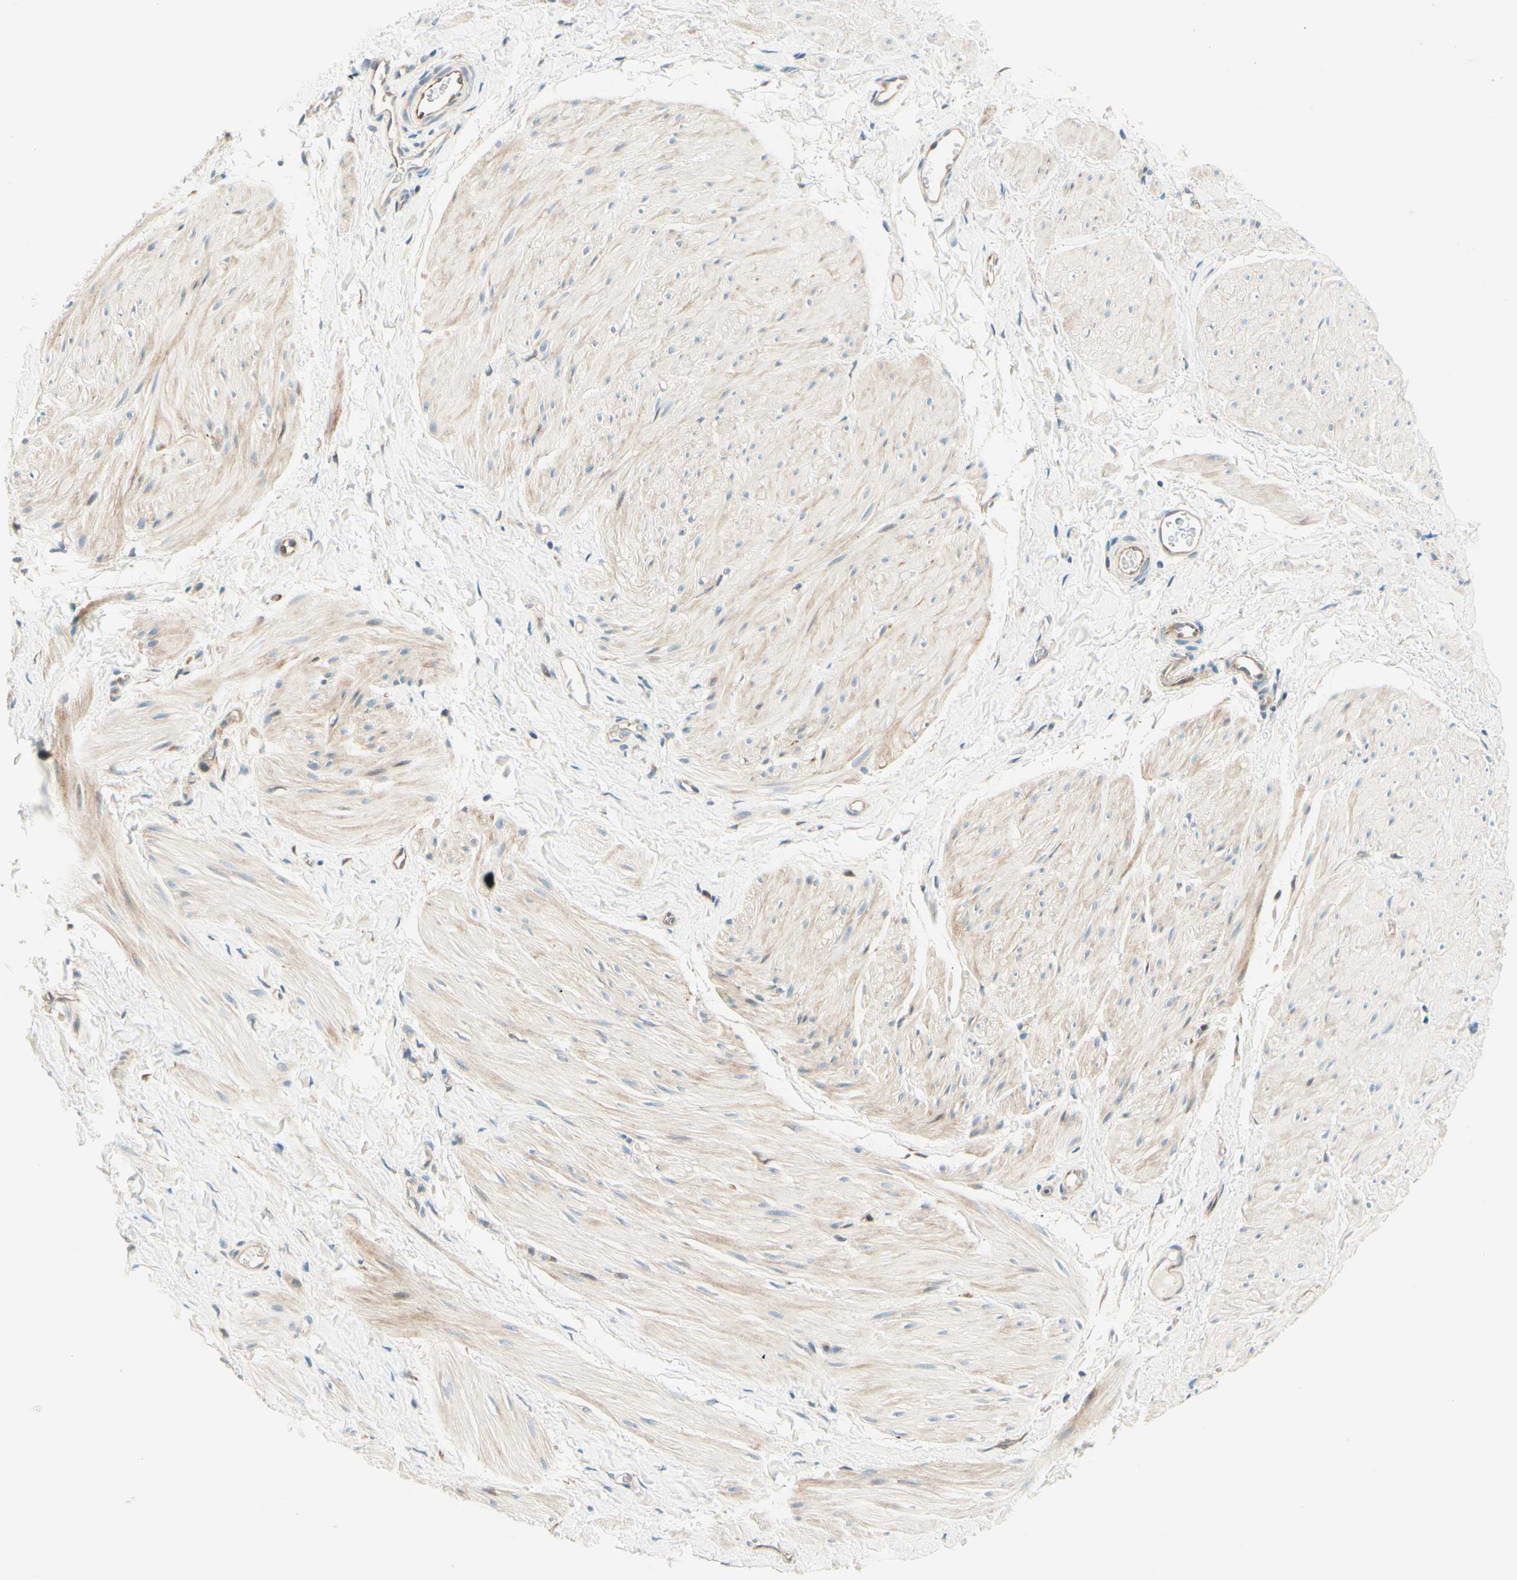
{"staining": {"intensity": "weak", "quantity": "<25%", "location": "cytoplasmic/membranous"}, "tissue": "smooth muscle", "cell_type": "Smooth muscle cells", "image_type": "normal", "snomed": [{"axis": "morphology", "description": "Normal tissue, NOS"}, {"axis": "topography", "description": "Smooth muscle"}], "caption": "An image of smooth muscle stained for a protein shows no brown staining in smooth muscle cells. (DAB (3,3'-diaminobenzidine) IHC, high magnification).", "gene": "TAOK2", "patient": {"sex": "male", "age": 16}}